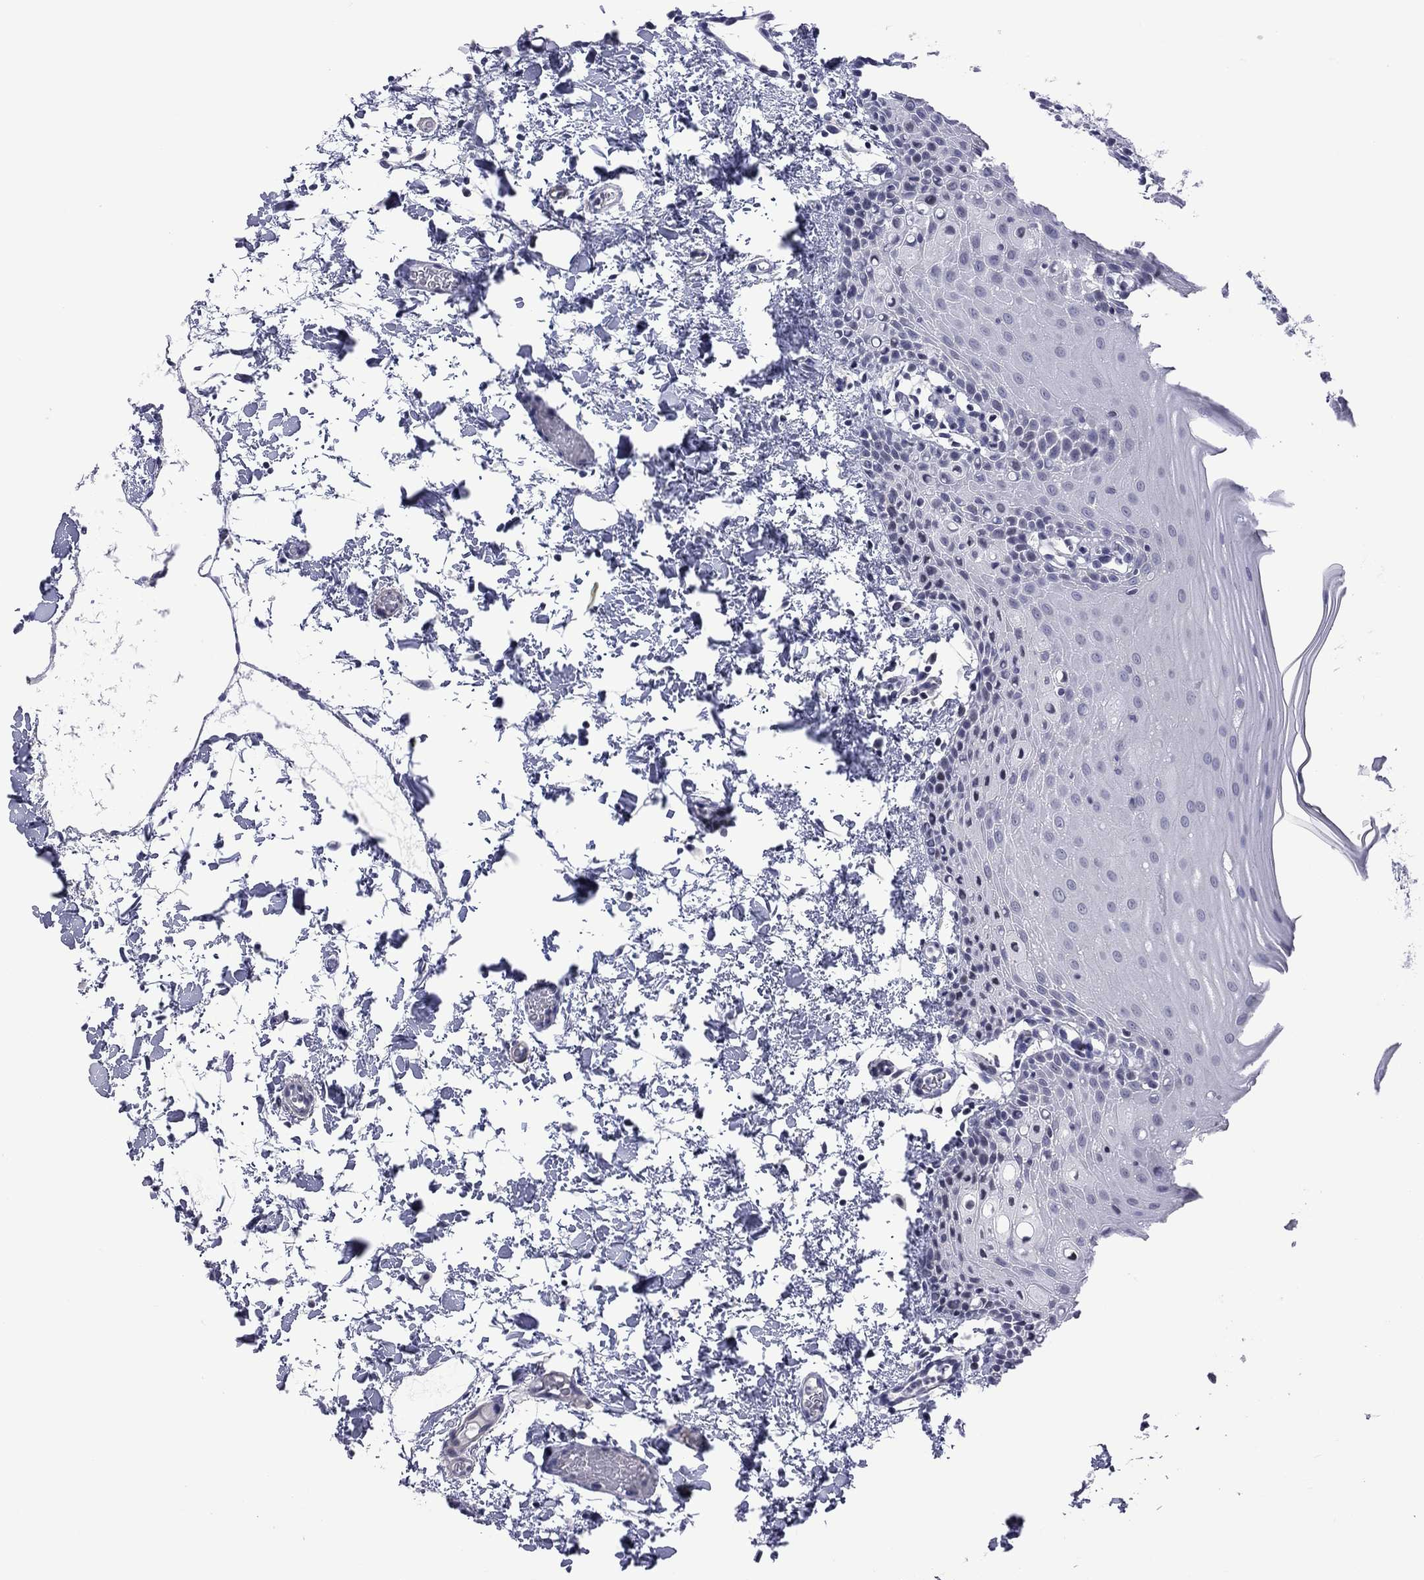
{"staining": {"intensity": "negative", "quantity": "none", "location": "none"}, "tissue": "oral mucosa", "cell_type": "Squamous epithelial cells", "image_type": "normal", "snomed": [{"axis": "morphology", "description": "Normal tissue, NOS"}, {"axis": "topography", "description": "Oral tissue"}], "caption": "Immunohistochemistry photomicrograph of normal oral mucosa stained for a protein (brown), which exhibits no staining in squamous epithelial cells.", "gene": "POU5F2", "patient": {"sex": "male", "age": 81}}